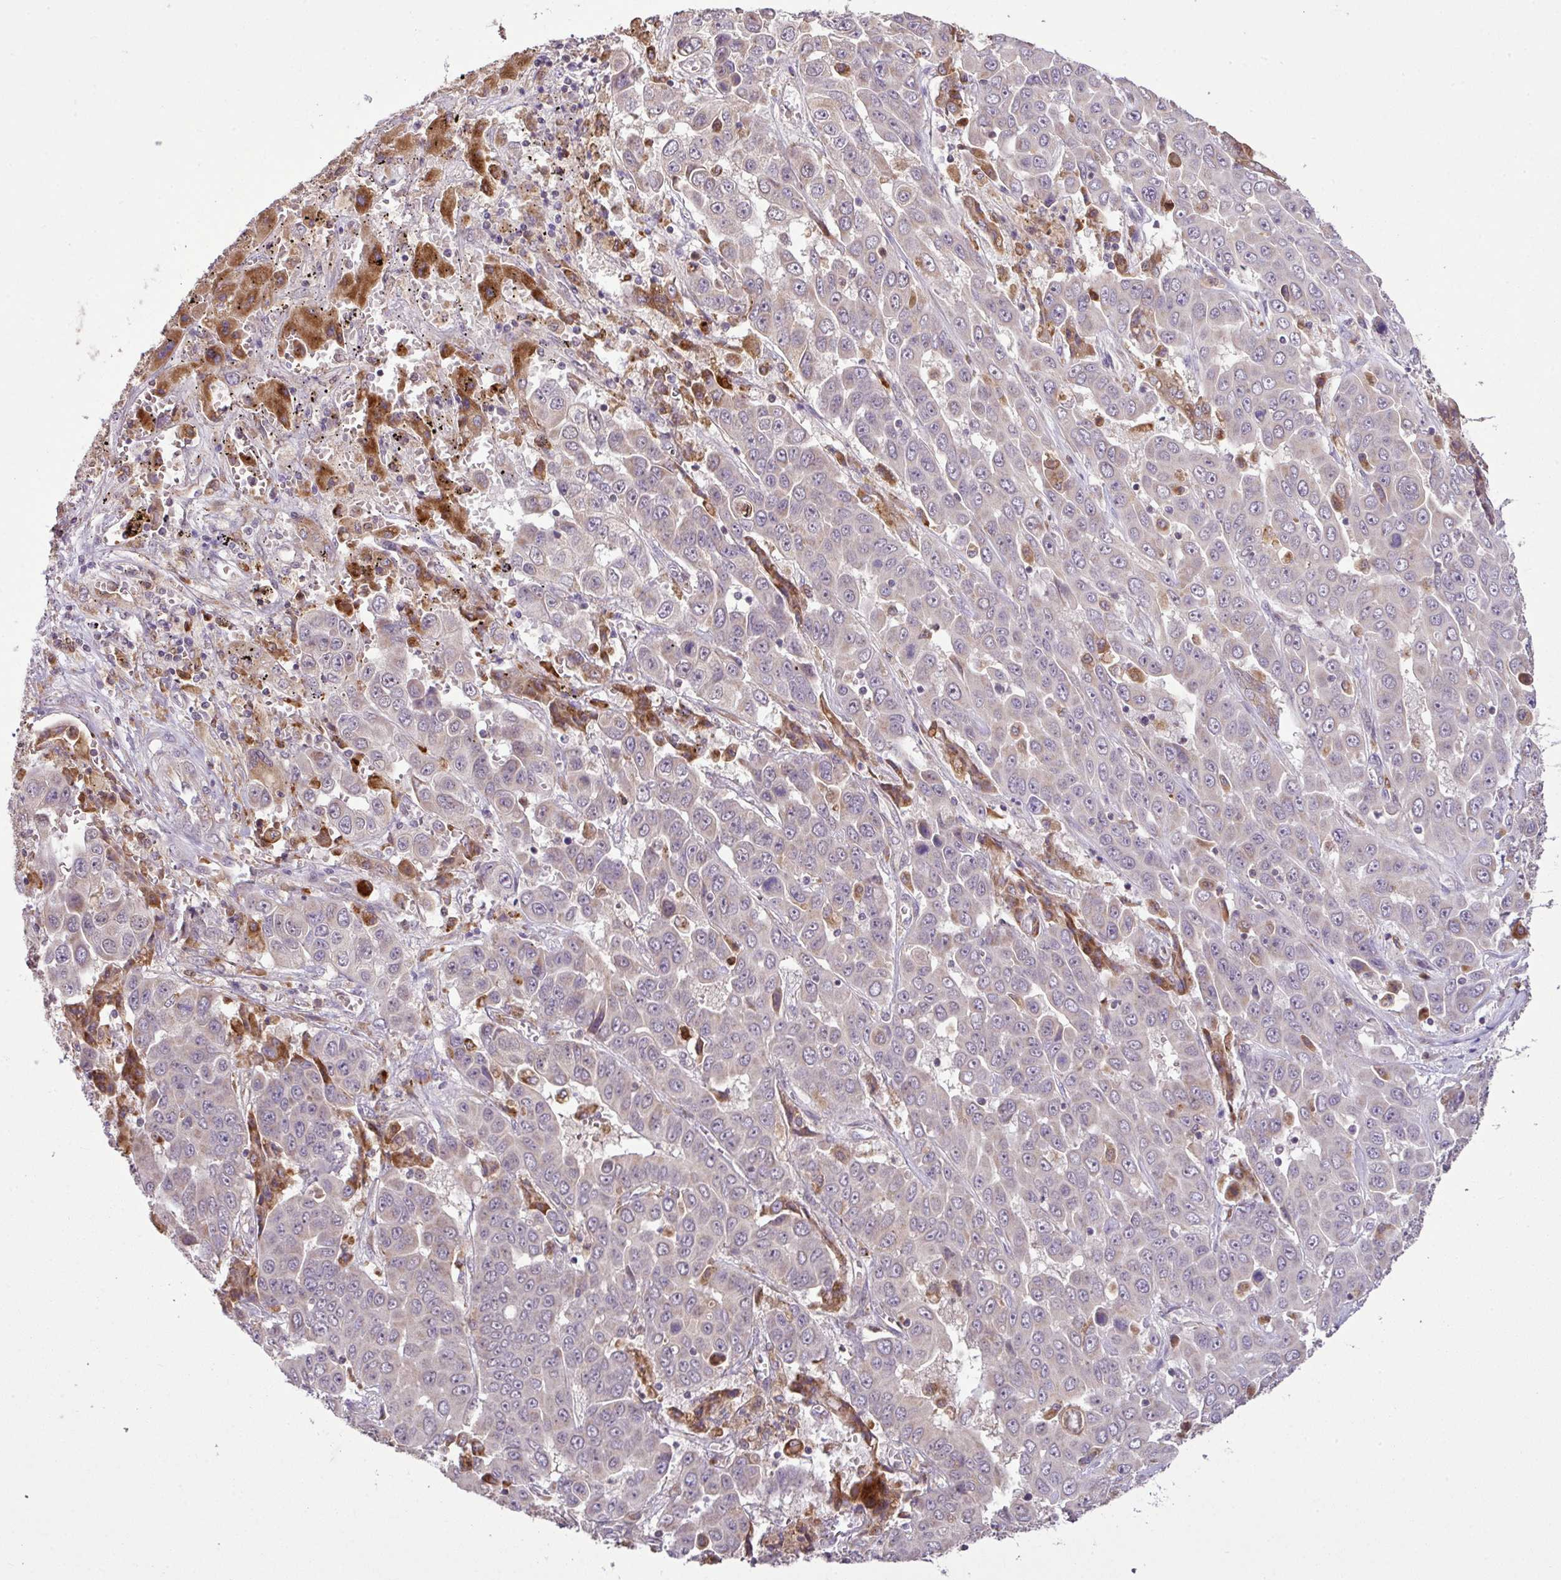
{"staining": {"intensity": "negative", "quantity": "none", "location": "none"}, "tissue": "liver cancer", "cell_type": "Tumor cells", "image_type": "cancer", "snomed": [{"axis": "morphology", "description": "Cholangiocarcinoma"}, {"axis": "topography", "description": "Liver"}], "caption": "Human liver cancer stained for a protein using immunohistochemistry (IHC) demonstrates no expression in tumor cells.", "gene": "SMCO4", "patient": {"sex": "female", "age": 52}}